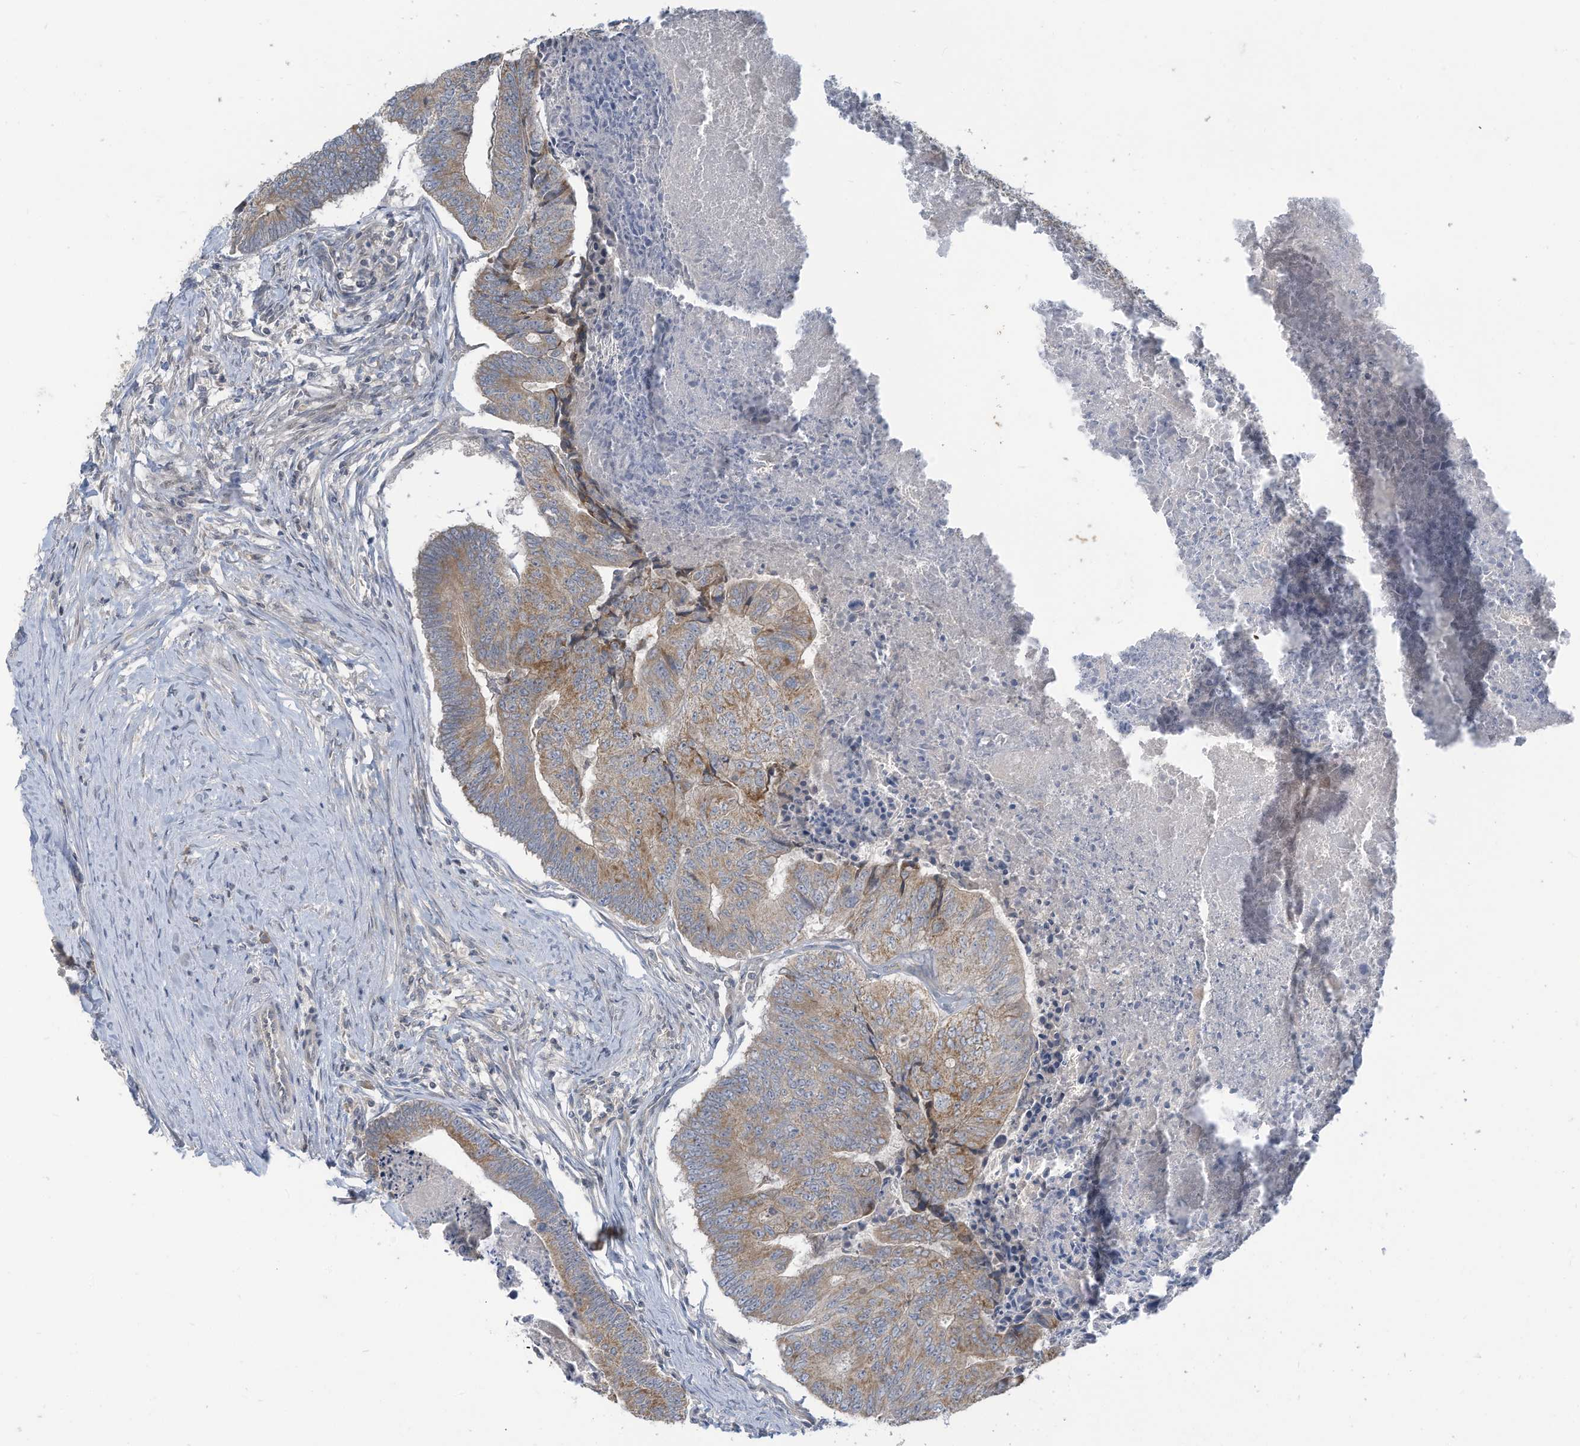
{"staining": {"intensity": "moderate", "quantity": "25%-75%", "location": "cytoplasmic/membranous"}, "tissue": "colorectal cancer", "cell_type": "Tumor cells", "image_type": "cancer", "snomed": [{"axis": "morphology", "description": "Adenocarcinoma, NOS"}, {"axis": "topography", "description": "Colon"}], "caption": "Approximately 25%-75% of tumor cells in human colorectal adenocarcinoma show moderate cytoplasmic/membranous protein positivity as visualized by brown immunohistochemical staining.", "gene": "SCGB1D2", "patient": {"sex": "female", "age": 67}}